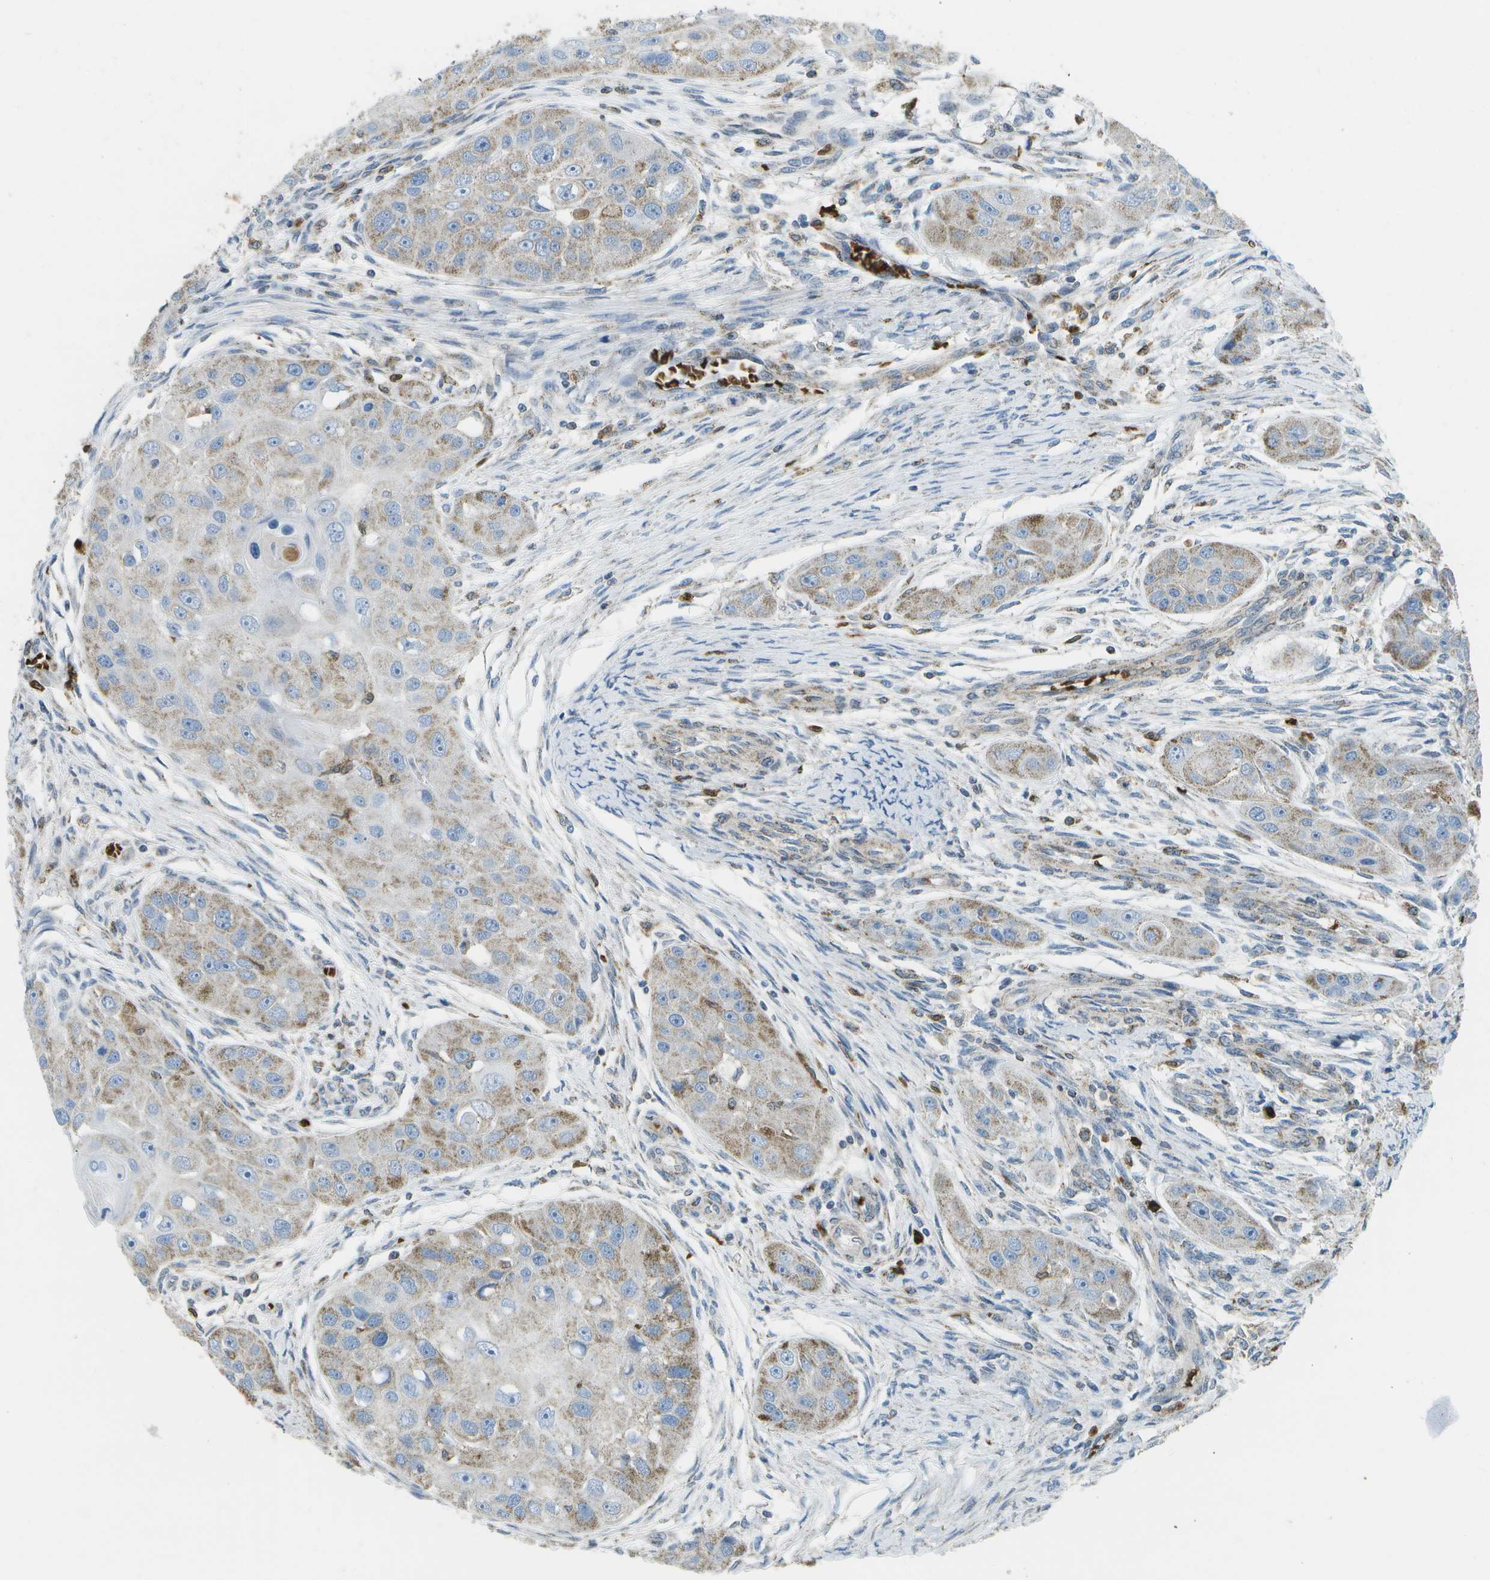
{"staining": {"intensity": "weak", "quantity": ">75%", "location": "cytoplasmic/membranous"}, "tissue": "head and neck cancer", "cell_type": "Tumor cells", "image_type": "cancer", "snomed": [{"axis": "morphology", "description": "Normal tissue, NOS"}, {"axis": "morphology", "description": "Squamous cell carcinoma, NOS"}, {"axis": "topography", "description": "Skeletal muscle"}, {"axis": "topography", "description": "Head-Neck"}], "caption": "Immunohistochemistry photomicrograph of neoplastic tissue: human squamous cell carcinoma (head and neck) stained using immunohistochemistry displays low levels of weak protein expression localized specifically in the cytoplasmic/membranous of tumor cells, appearing as a cytoplasmic/membranous brown color.", "gene": "CACHD1", "patient": {"sex": "male", "age": 51}}